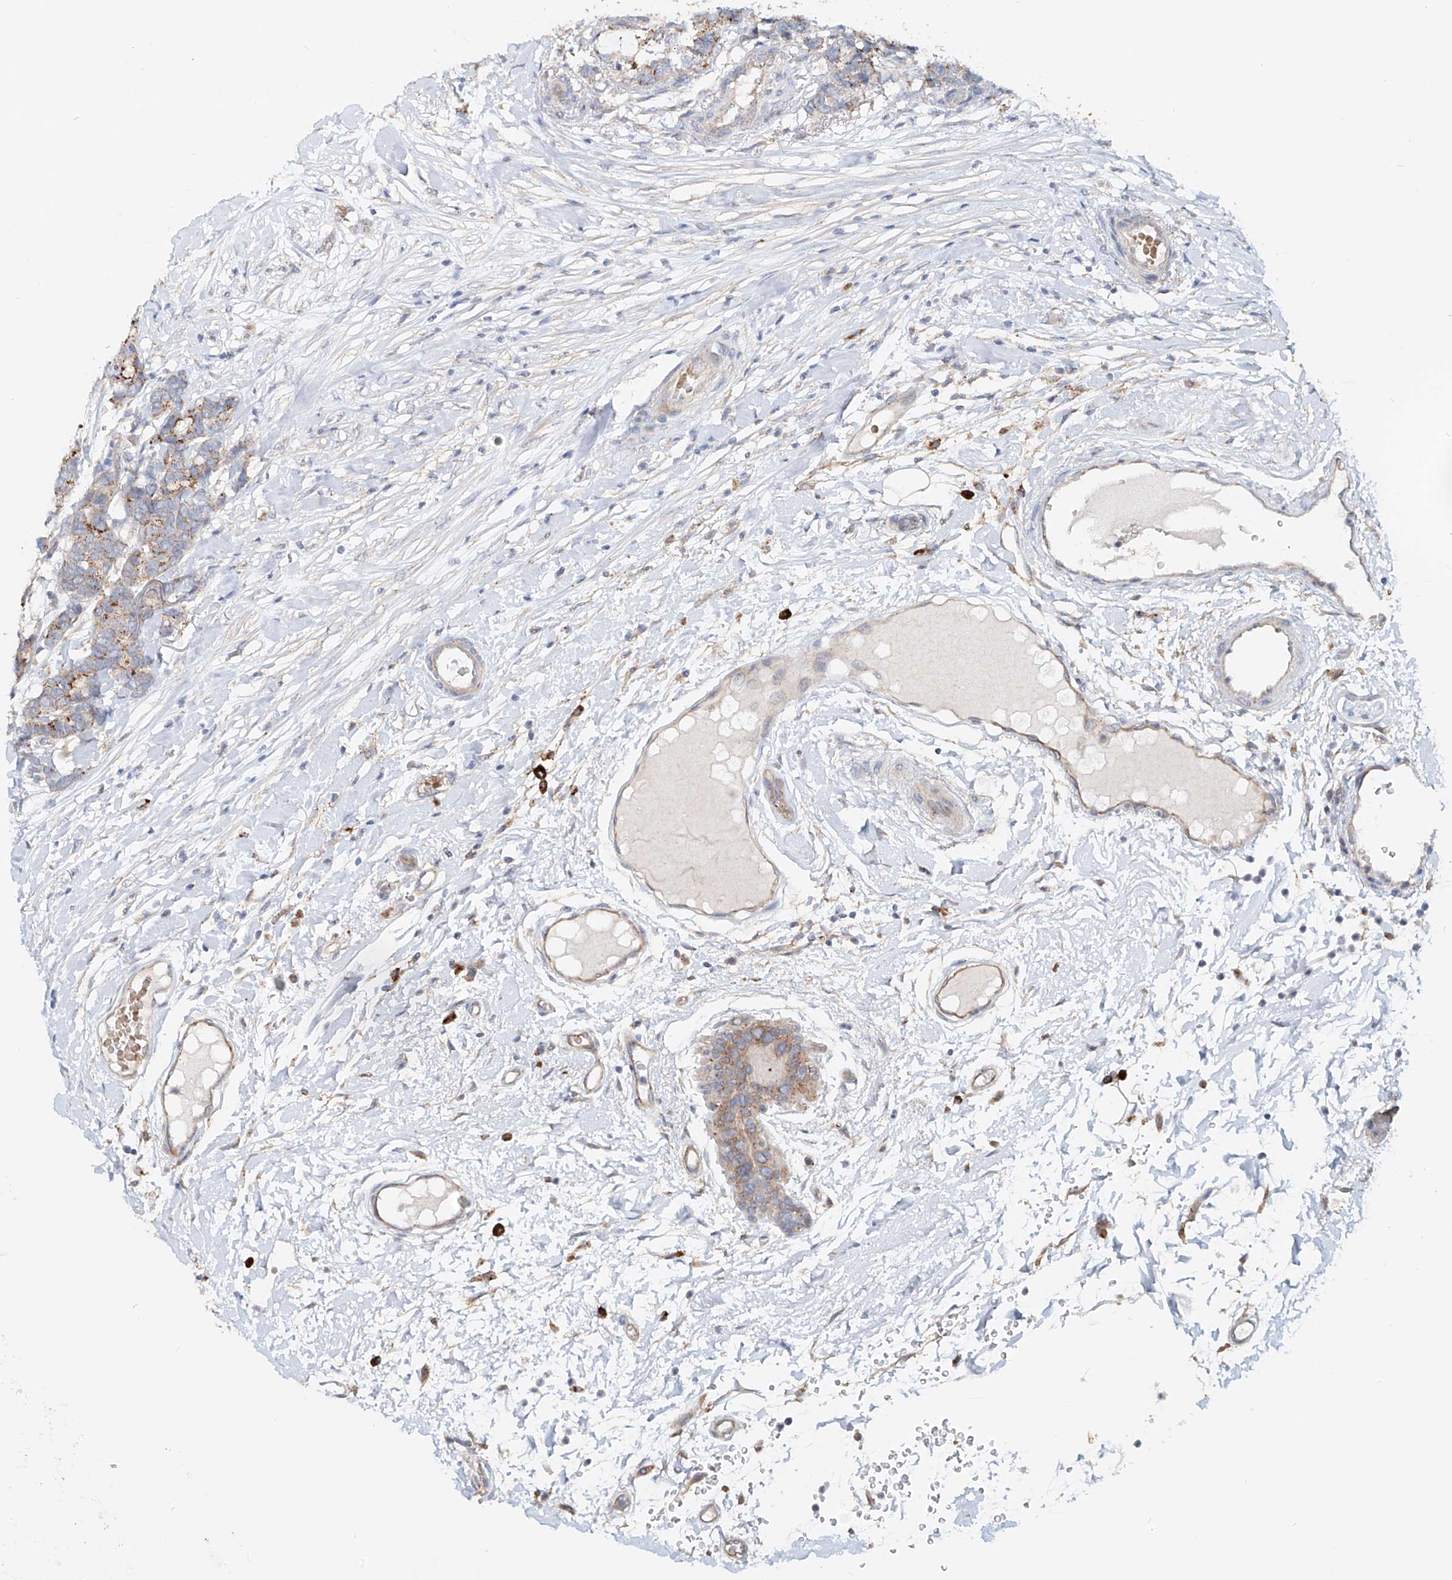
{"staining": {"intensity": "strong", "quantity": "25%-75%", "location": "cytoplasmic/membranous"}, "tissue": "breast cancer", "cell_type": "Tumor cells", "image_type": "cancer", "snomed": [{"axis": "morphology", "description": "Duct carcinoma"}, {"axis": "topography", "description": "Breast"}], "caption": "Human breast cancer (intraductal carcinoma) stained for a protein (brown) exhibits strong cytoplasmic/membranous positive expression in about 25%-75% of tumor cells.", "gene": "TRIM47", "patient": {"sex": "female", "age": 87}}